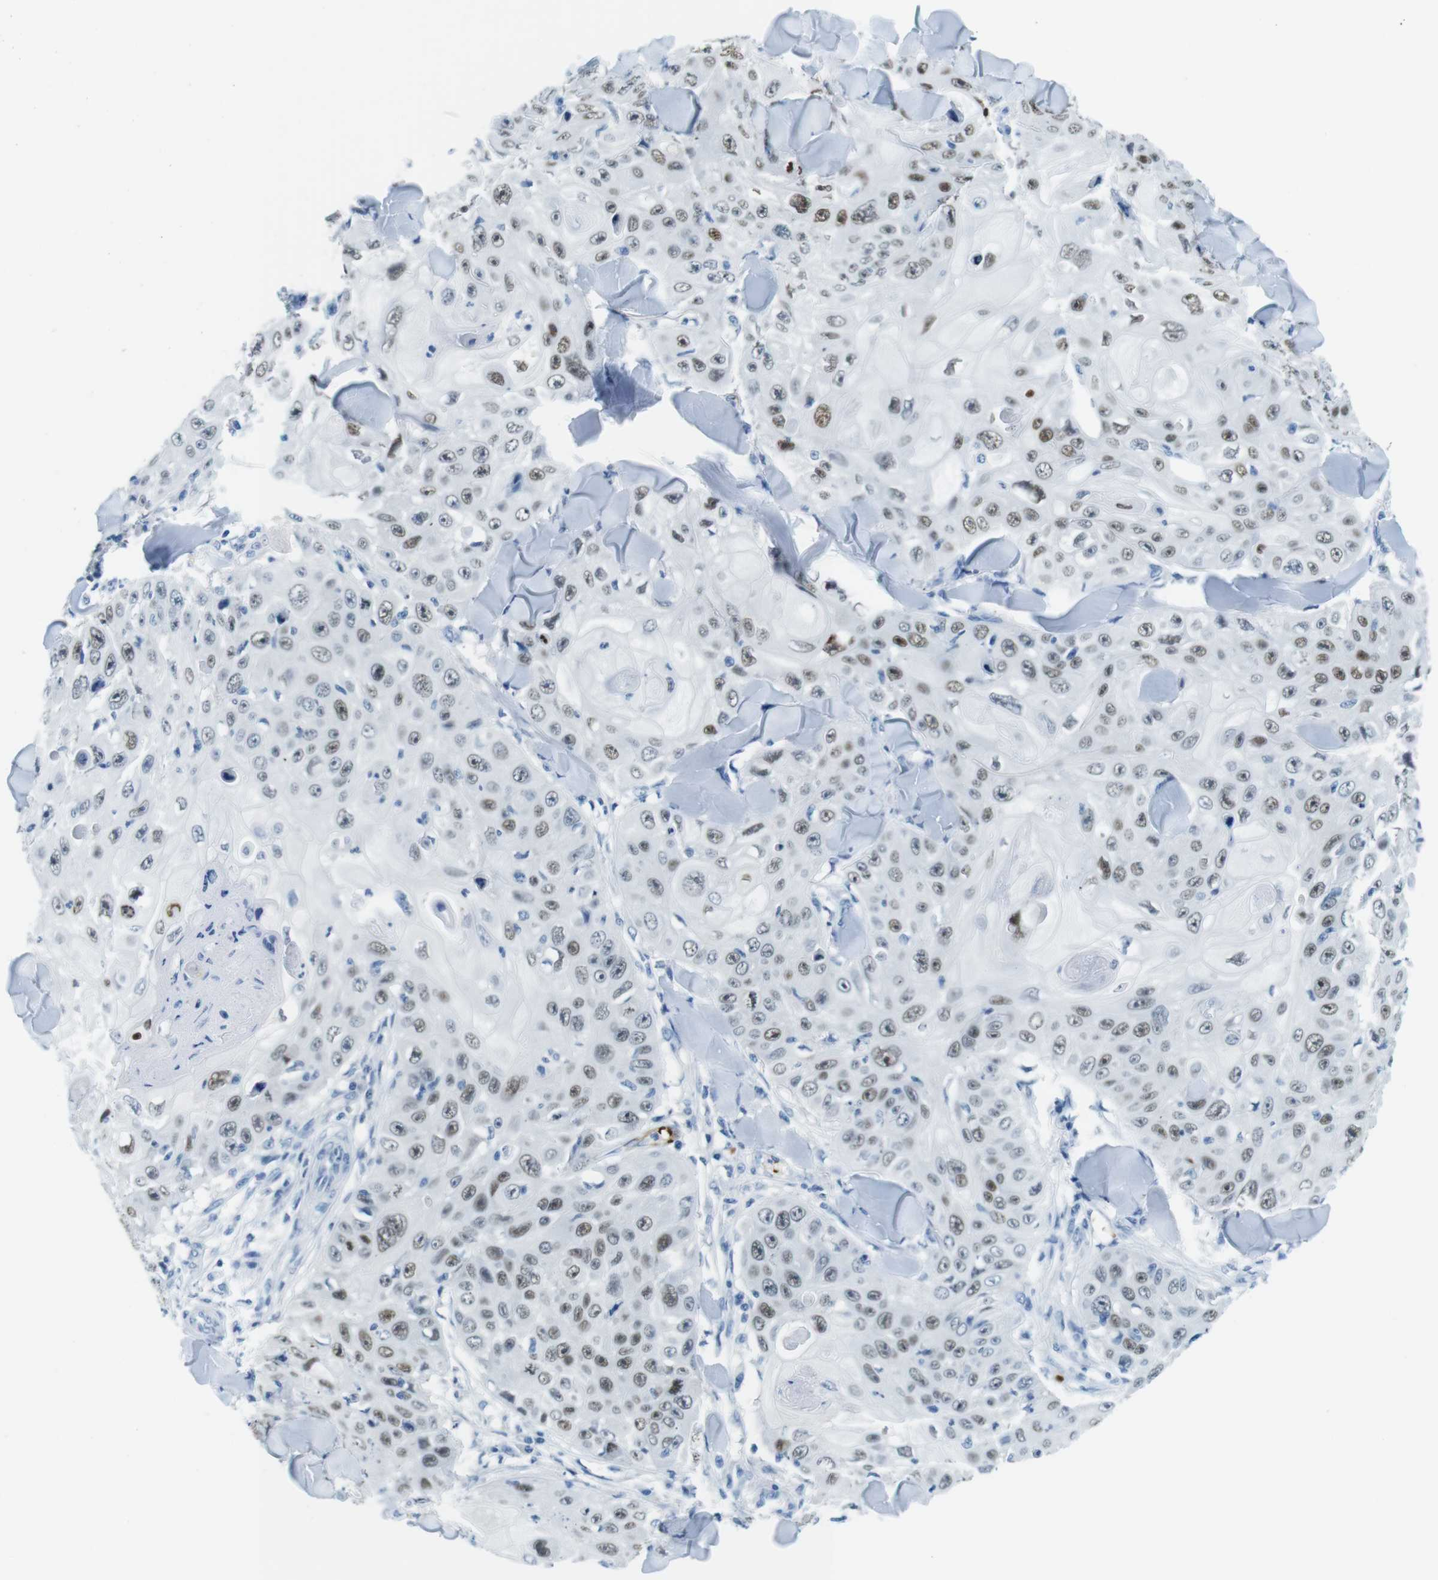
{"staining": {"intensity": "moderate", "quantity": "25%-75%", "location": "nuclear"}, "tissue": "skin cancer", "cell_type": "Tumor cells", "image_type": "cancer", "snomed": [{"axis": "morphology", "description": "Squamous cell carcinoma, NOS"}, {"axis": "topography", "description": "Skin"}], "caption": "Immunohistochemical staining of human skin squamous cell carcinoma demonstrates moderate nuclear protein expression in approximately 25%-75% of tumor cells.", "gene": "TFAP2C", "patient": {"sex": "male", "age": 86}}